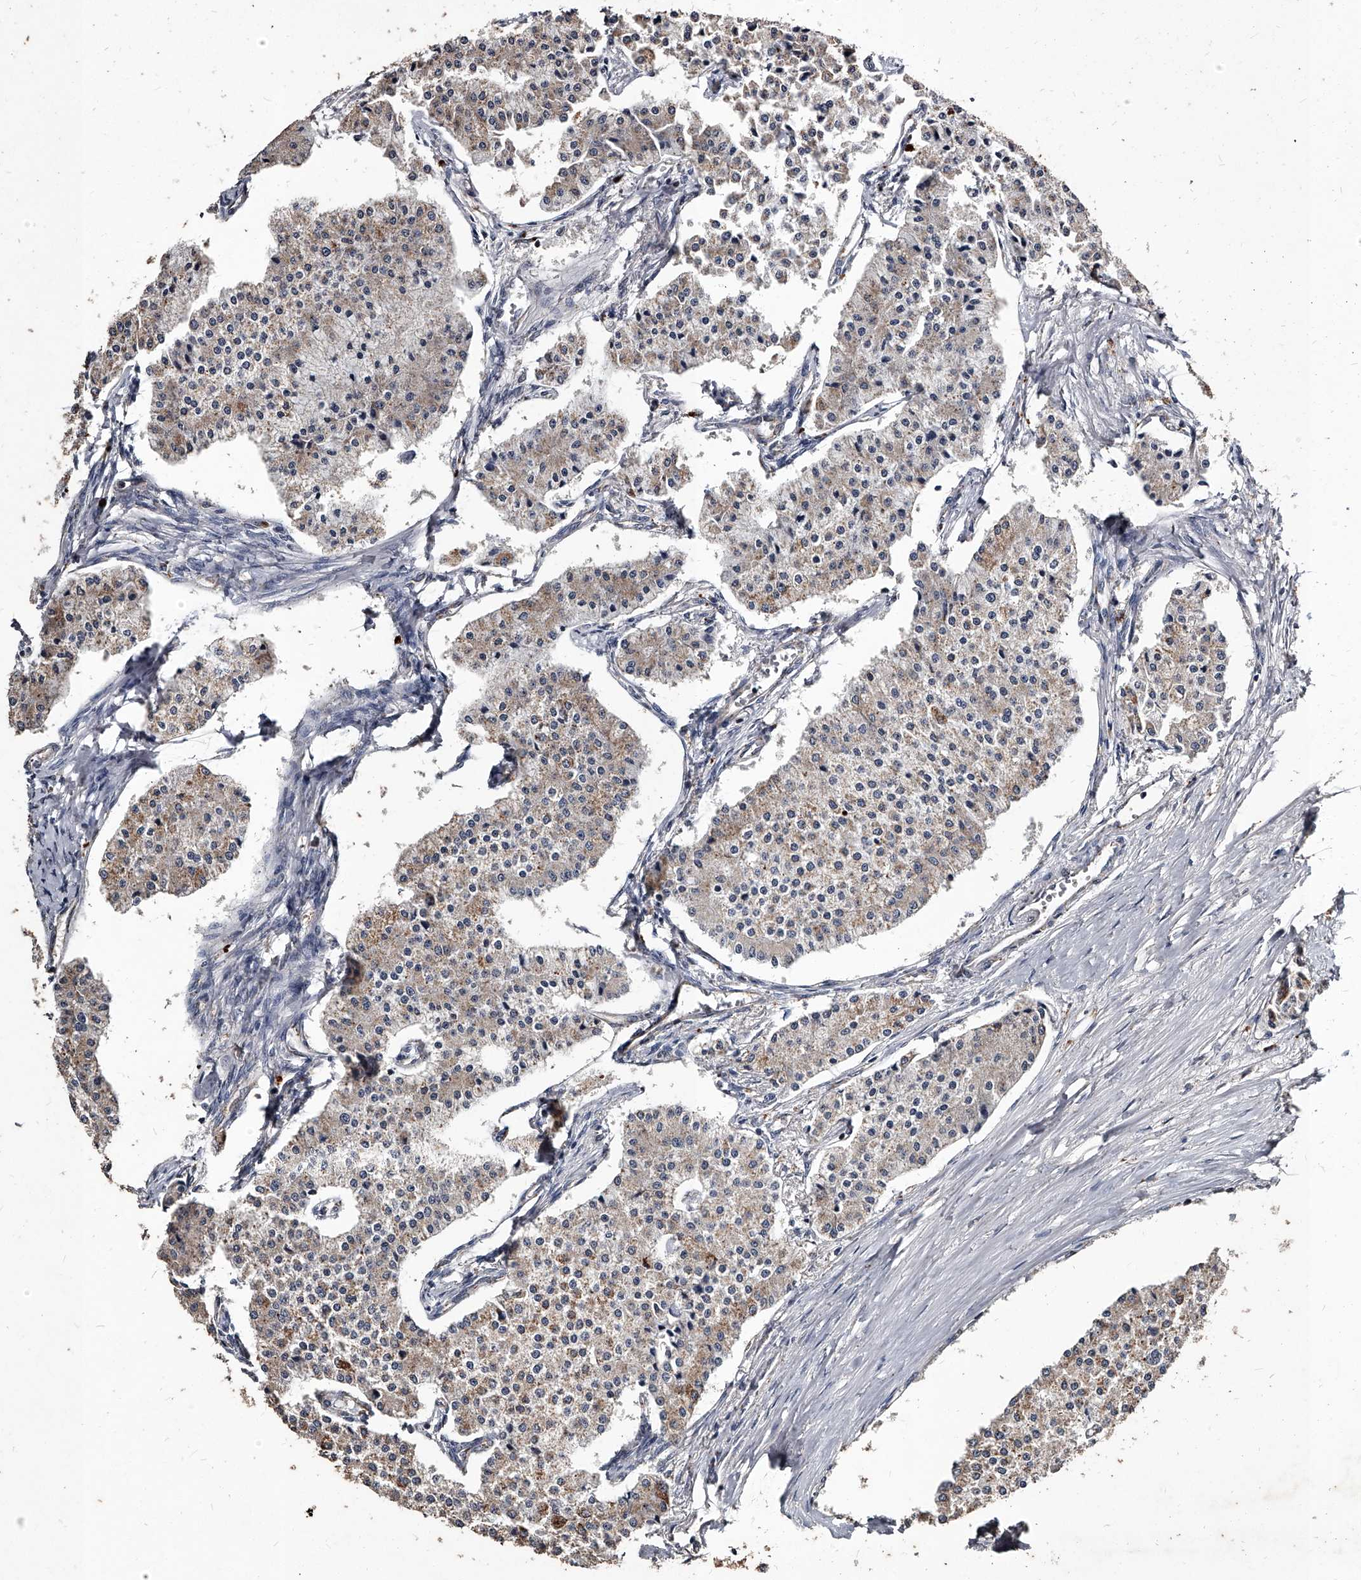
{"staining": {"intensity": "weak", "quantity": ">75%", "location": "cytoplasmic/membranous"}, "tissue": "carcinoid", "cell_type": "Tumor cells", "image_type": "cancer", "snomed": [{"axis": "morphology", "description": "Carcinoid, malignant, NOS"}, {"axis": "topography", "description": "Colon"}], "caption": "High-magnification brightfield microscopy of carcinoid stained with DAB (brown) and counterstained with hematoxylin (blue). tumor cells exhibit weak cytoplasmic/membranous expression is seen in about>75% of cells. The protein of interest is shown in brown color, while the nuclei are stained blue.", "gene": "GPR183", "patient": {"sex": "female", "age": 52}}